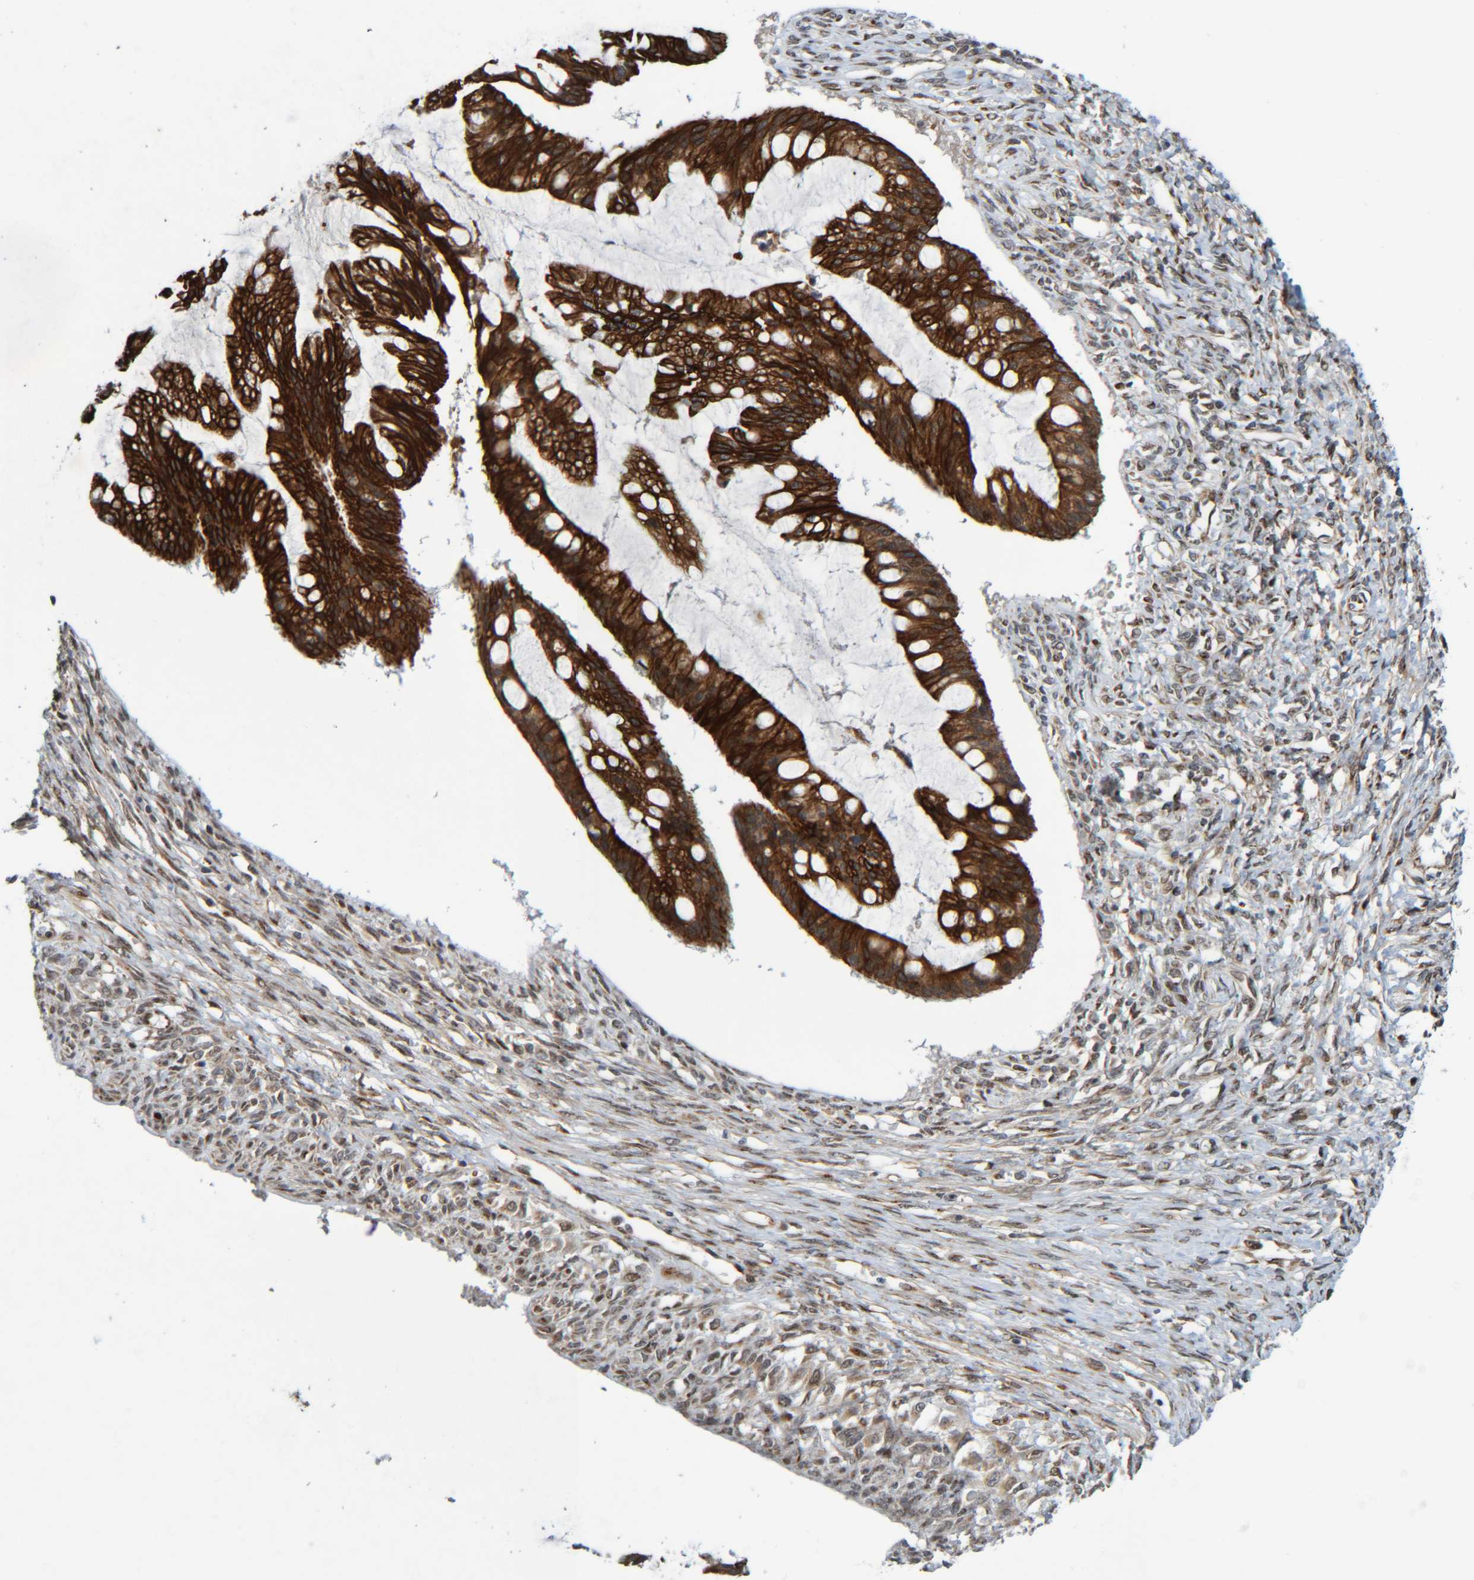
{"staining": {"intensity": "strong", "quantity": ">75%", "location": "cytoplasmic/membranous"}, "tissue": "ovarian cancer", "cell_type": "Tumor cells", "image_type": "cancer", "snomed": [{"axis": "morphology", "description": "Cystadenocarcinoma, mucinous, NOS"}, {"axis": "topography", "description": "Ovary"}], "caption": "The immunohistochemical stain labels strong cytoplasmic/membranous expression in tumor cells of mucinous cystadenocarcinoma (ovarian) tissue. (Brightfield microscopy of DAB IHC at high magnification).", "gene": "CCDC57", "patient": {"sex": "female", "age": 73}}